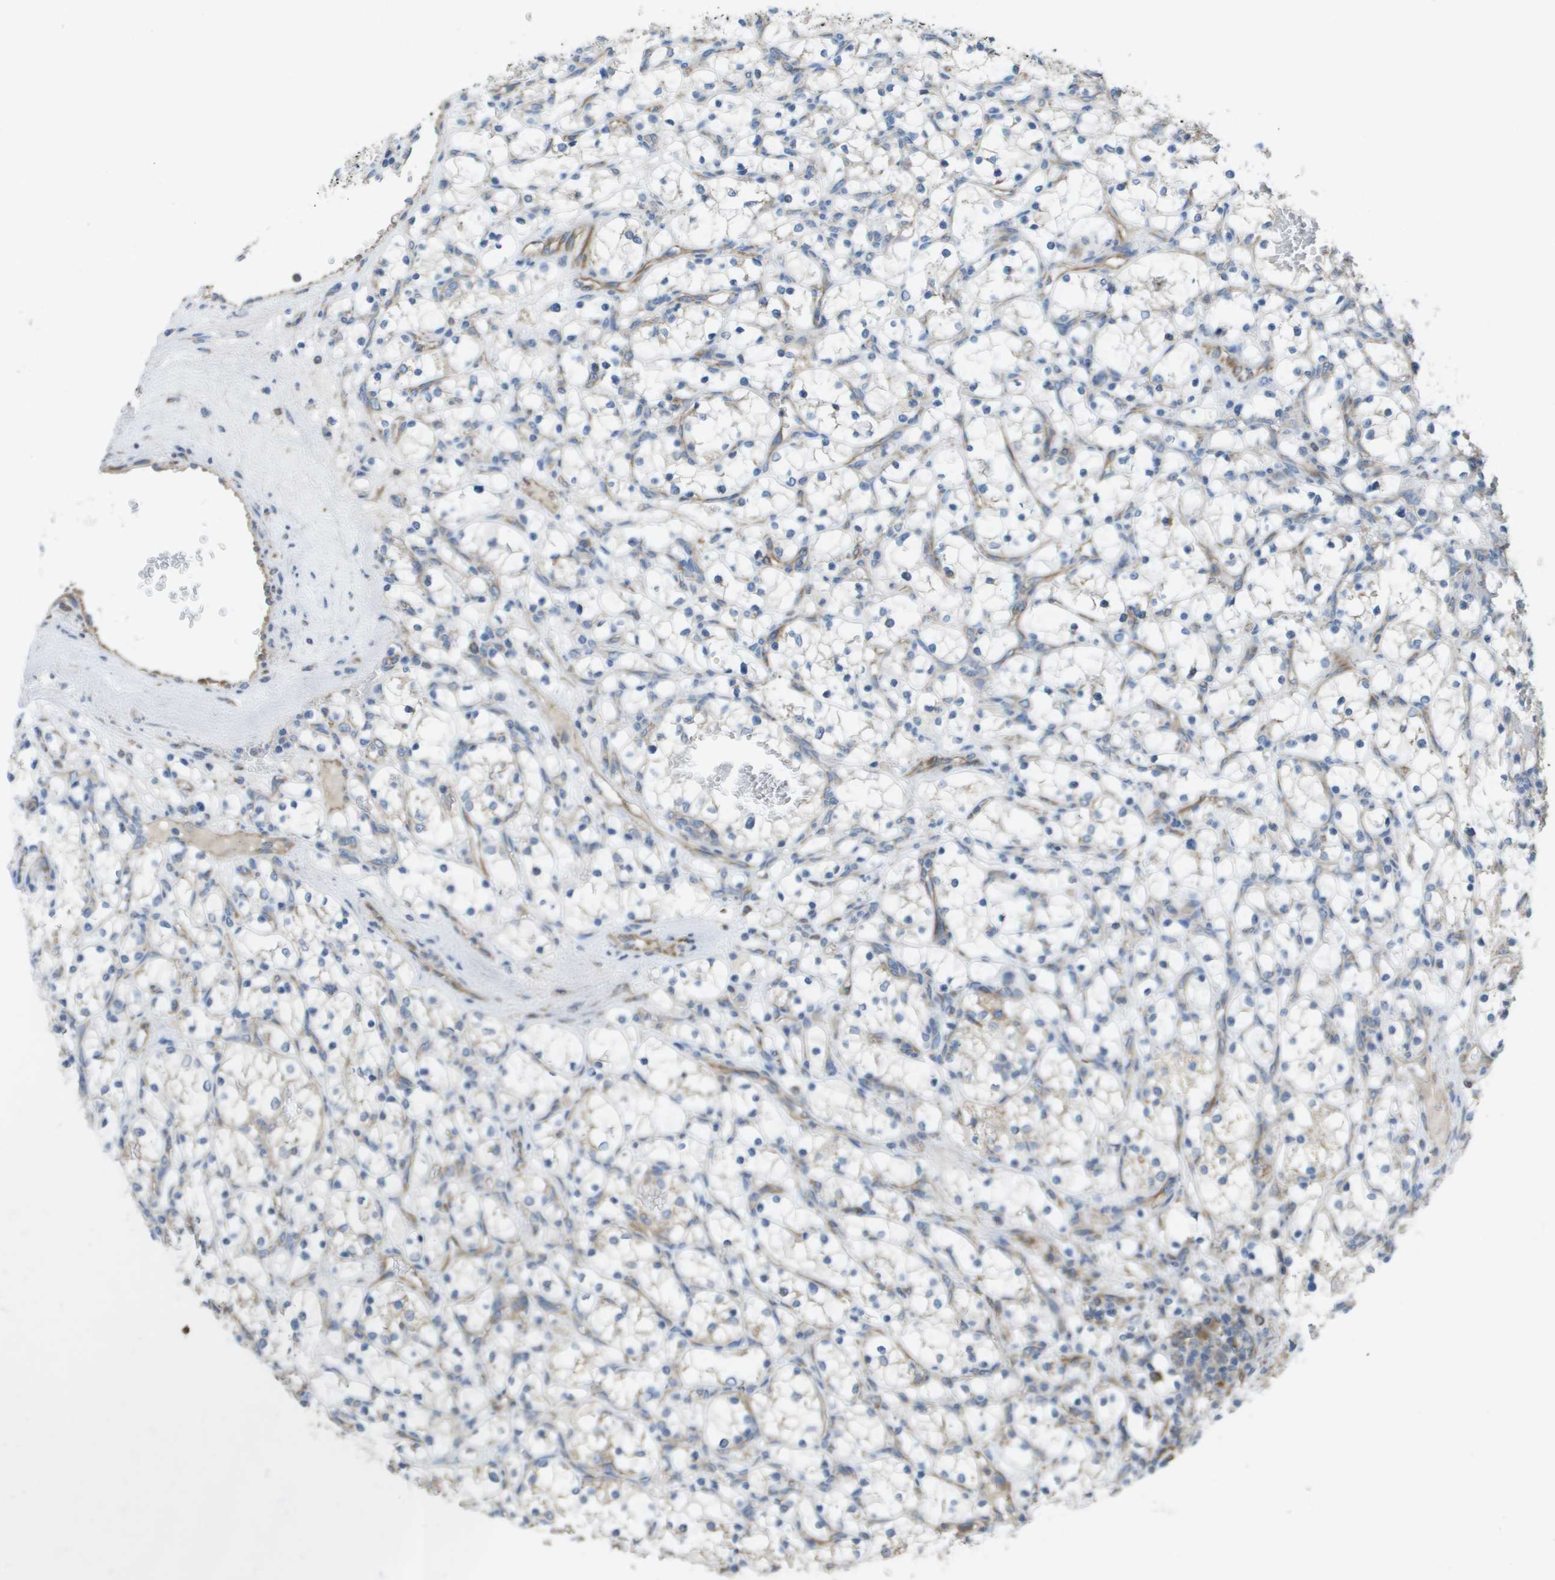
{"staining": {"intensity": "negative", "quantity": "none", "location": "none"}, "tissue": "renal cancer", "cell_type": "Tumor cells", "image_type": "cancer", "snomed": [{"axis": "morphology", "description": "Adenocarcinoma, NOS"}, {"axis": "topography", "description": "Kidney"}], "caption": "DAB (3,3'-diaminobenzidine) immunohistochemical staining of human renal adenocarcinoma demonstrates no significant staining in tumor cells.", "gene": "CLCN2", "patient": {"sex": "female", "age": 69}}